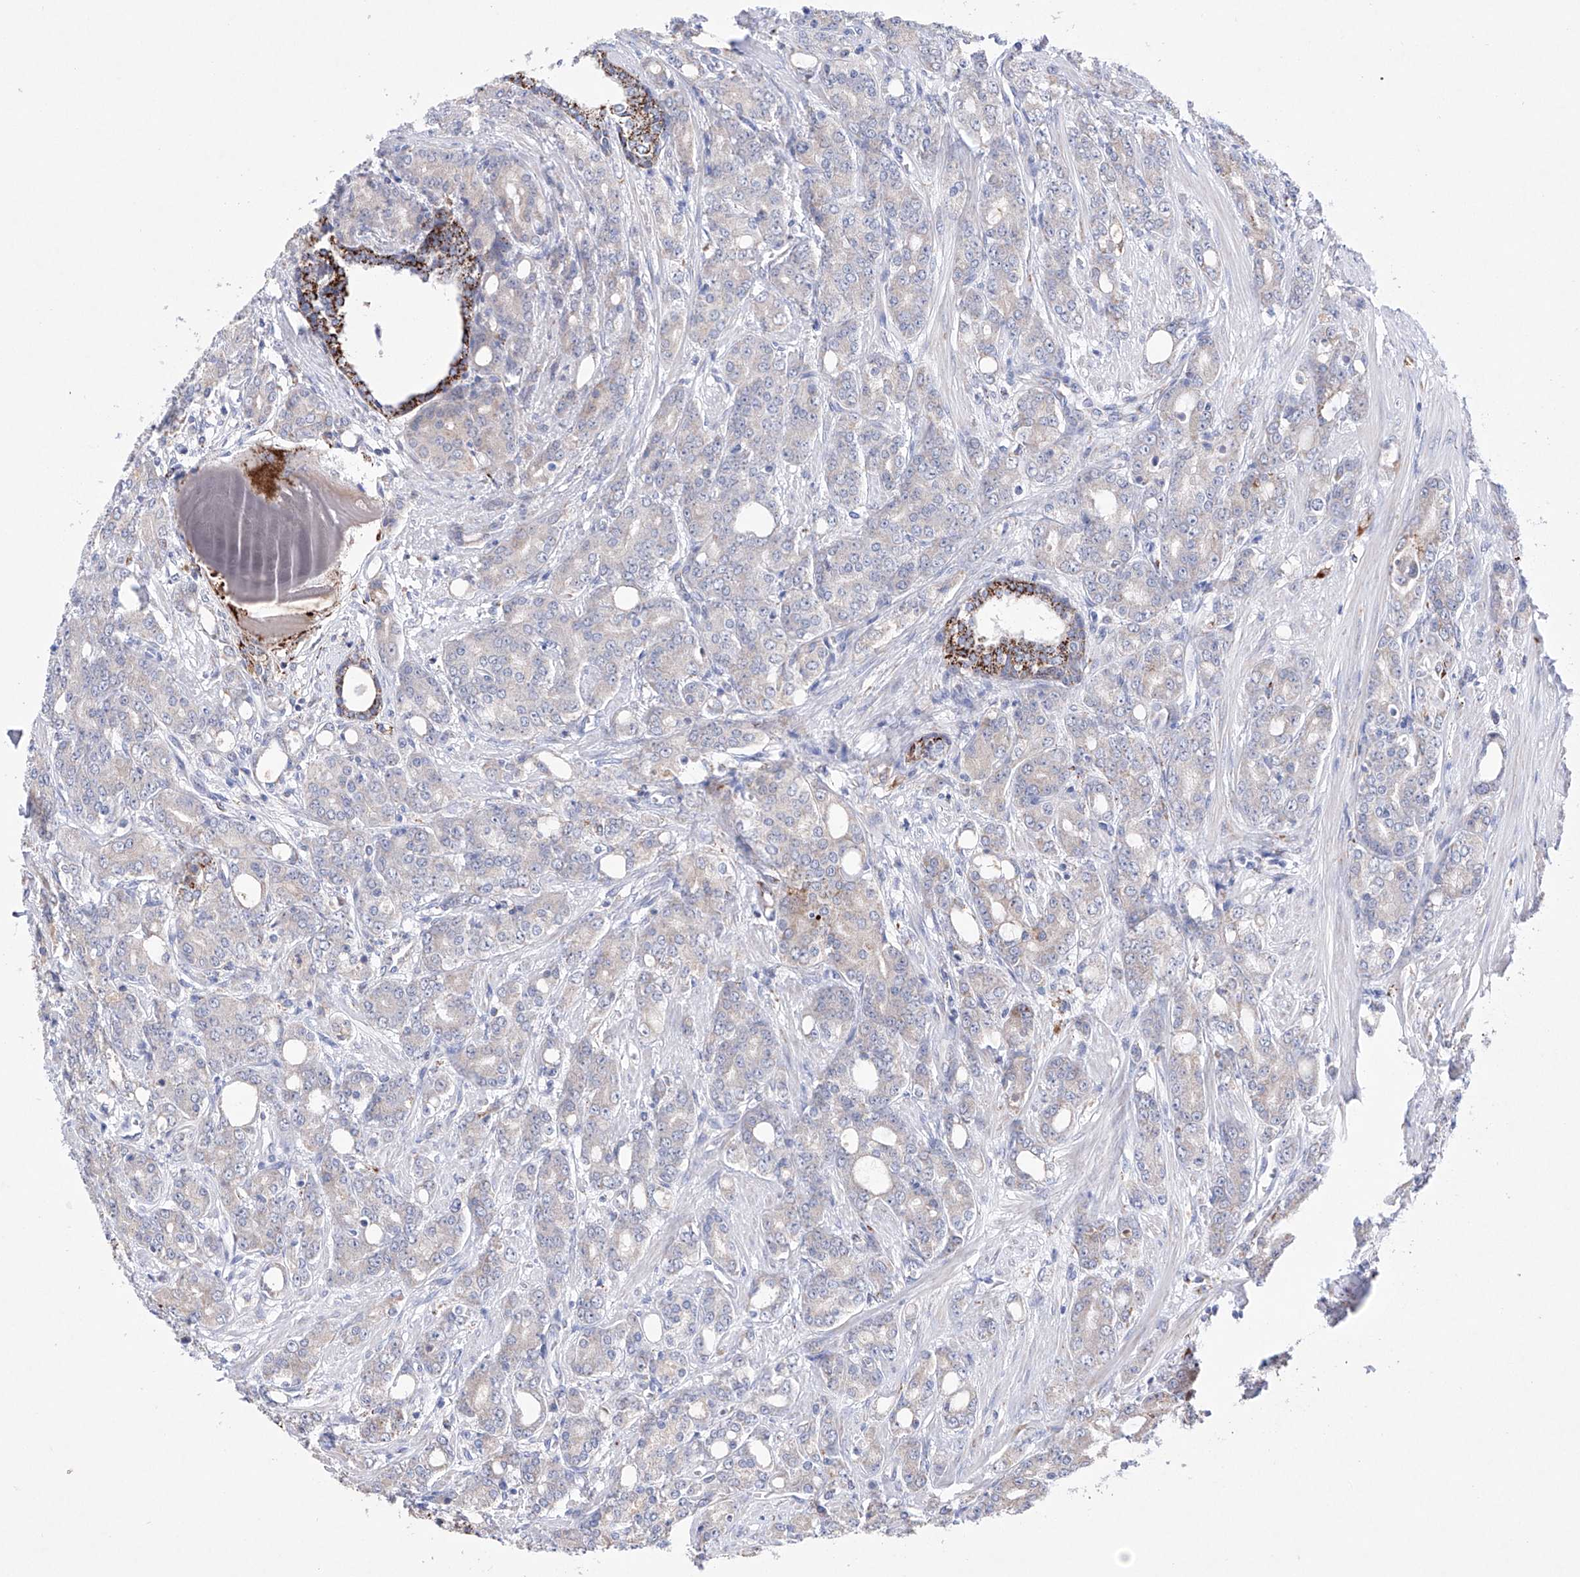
{"staining": {"intensity": "negative", "quantity": "none", "location": "none"}, "tissue": "prostate cancer", "cell_type": "Tumor cells", "image_type": "cancer", "snomed": [{"axis": "morphology", "description": "Adenocarcinoma, High grade"}, {"axis": "topography", "description": "Prostate"}], "caption": "DAB (3,3'-diaminobenzidine) immunohistochemical staining of prostate high-grade adenocarcinoma reveals no significant positivity in tumor cells.", "gene": "NRROS", "patient": {"sex": "male", "age": 62}}